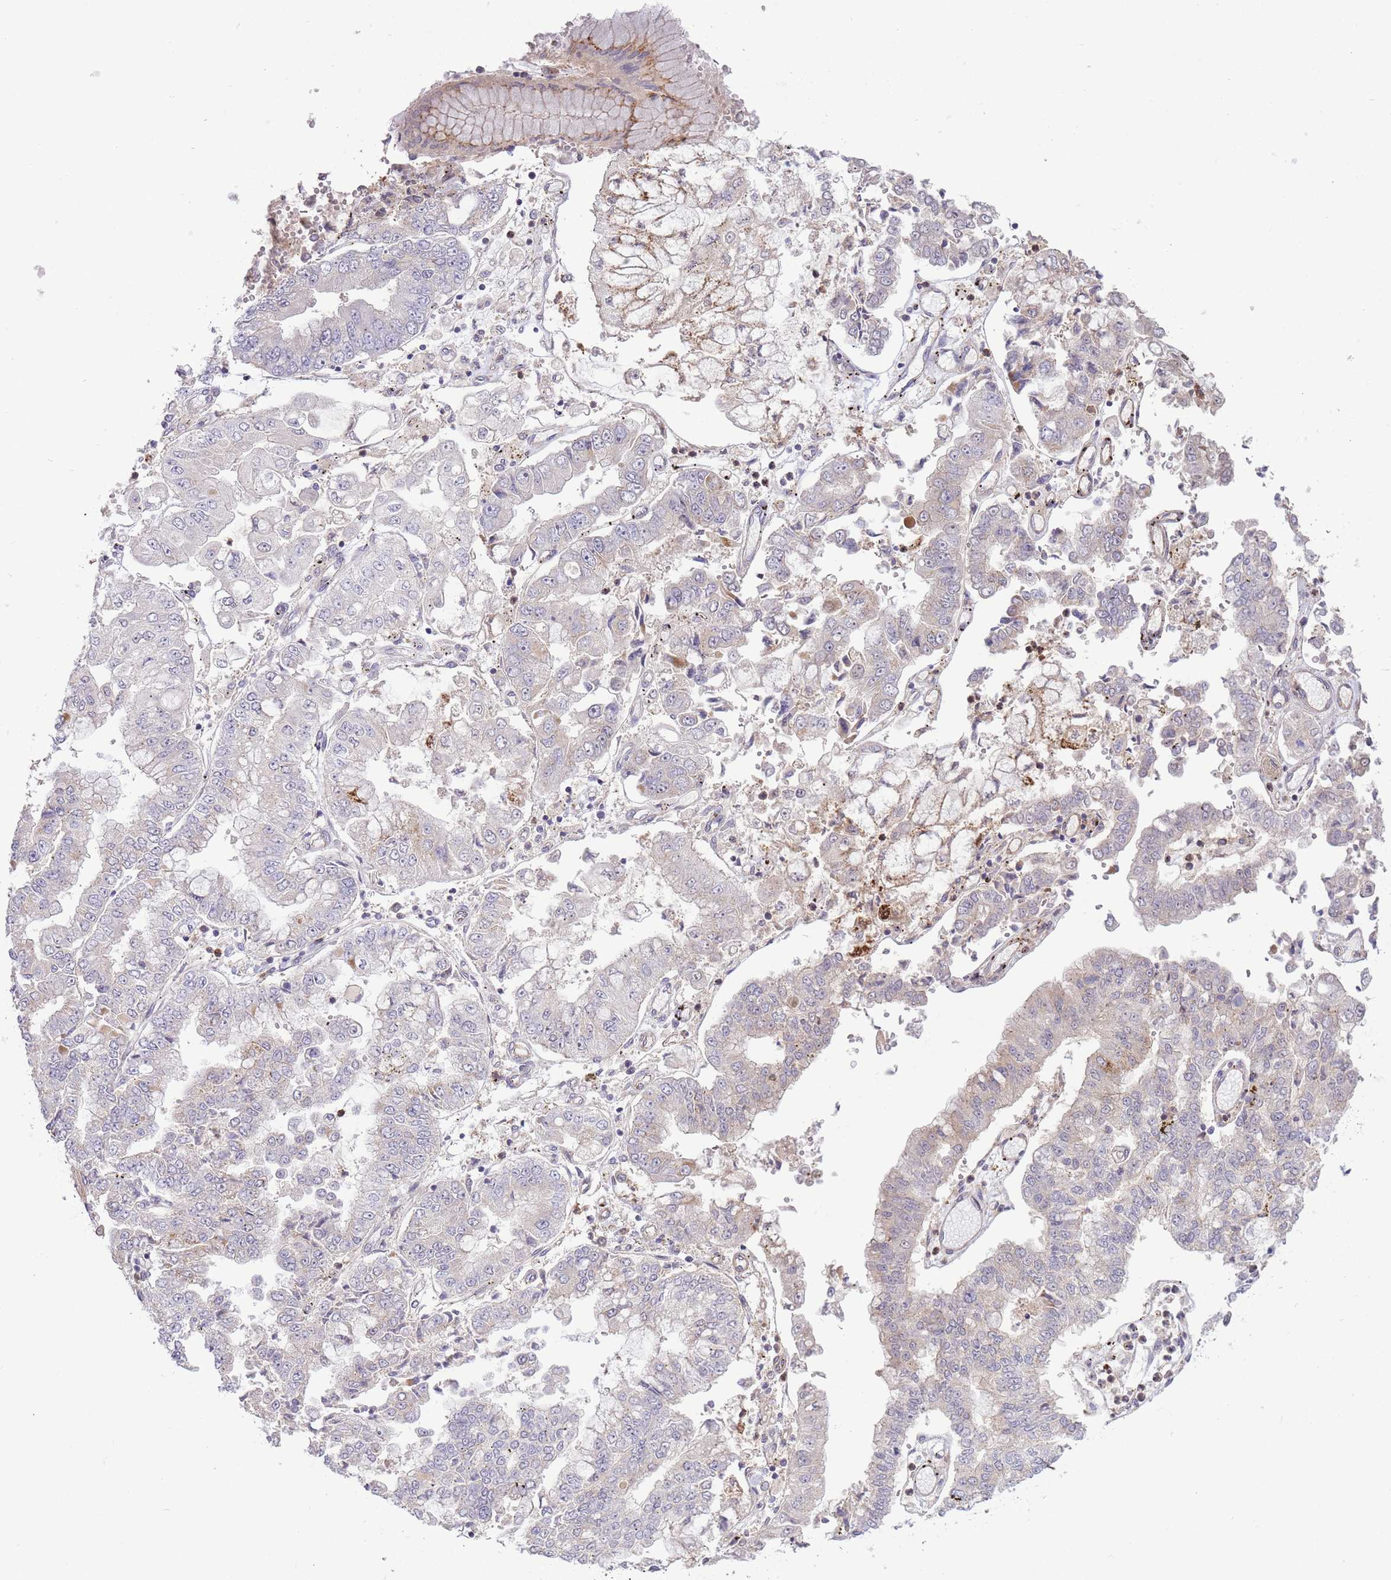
{"staining": {"intensity": "moderate", "quantity": "<25%", "location": "cytoplasmic/membranous"}, "tissue": "stomach cancer", "cell_type": "Tumor cells", "image_type": "cancer", "snomed": [{"axis": "morphology", "description": "Adenocarcinoma, NOS"}, {"axis": "topography", "description": "Stomach"}], "caption": "Immunohistochemical staining of human adenocarcinoma (stomach) exhibits low levels of moderate cytoplasmic/membranous protein staining in approximately <25% of tumor cells.", "gene": "ZNF304", "patient": {"sex": "male", "age": 76}}